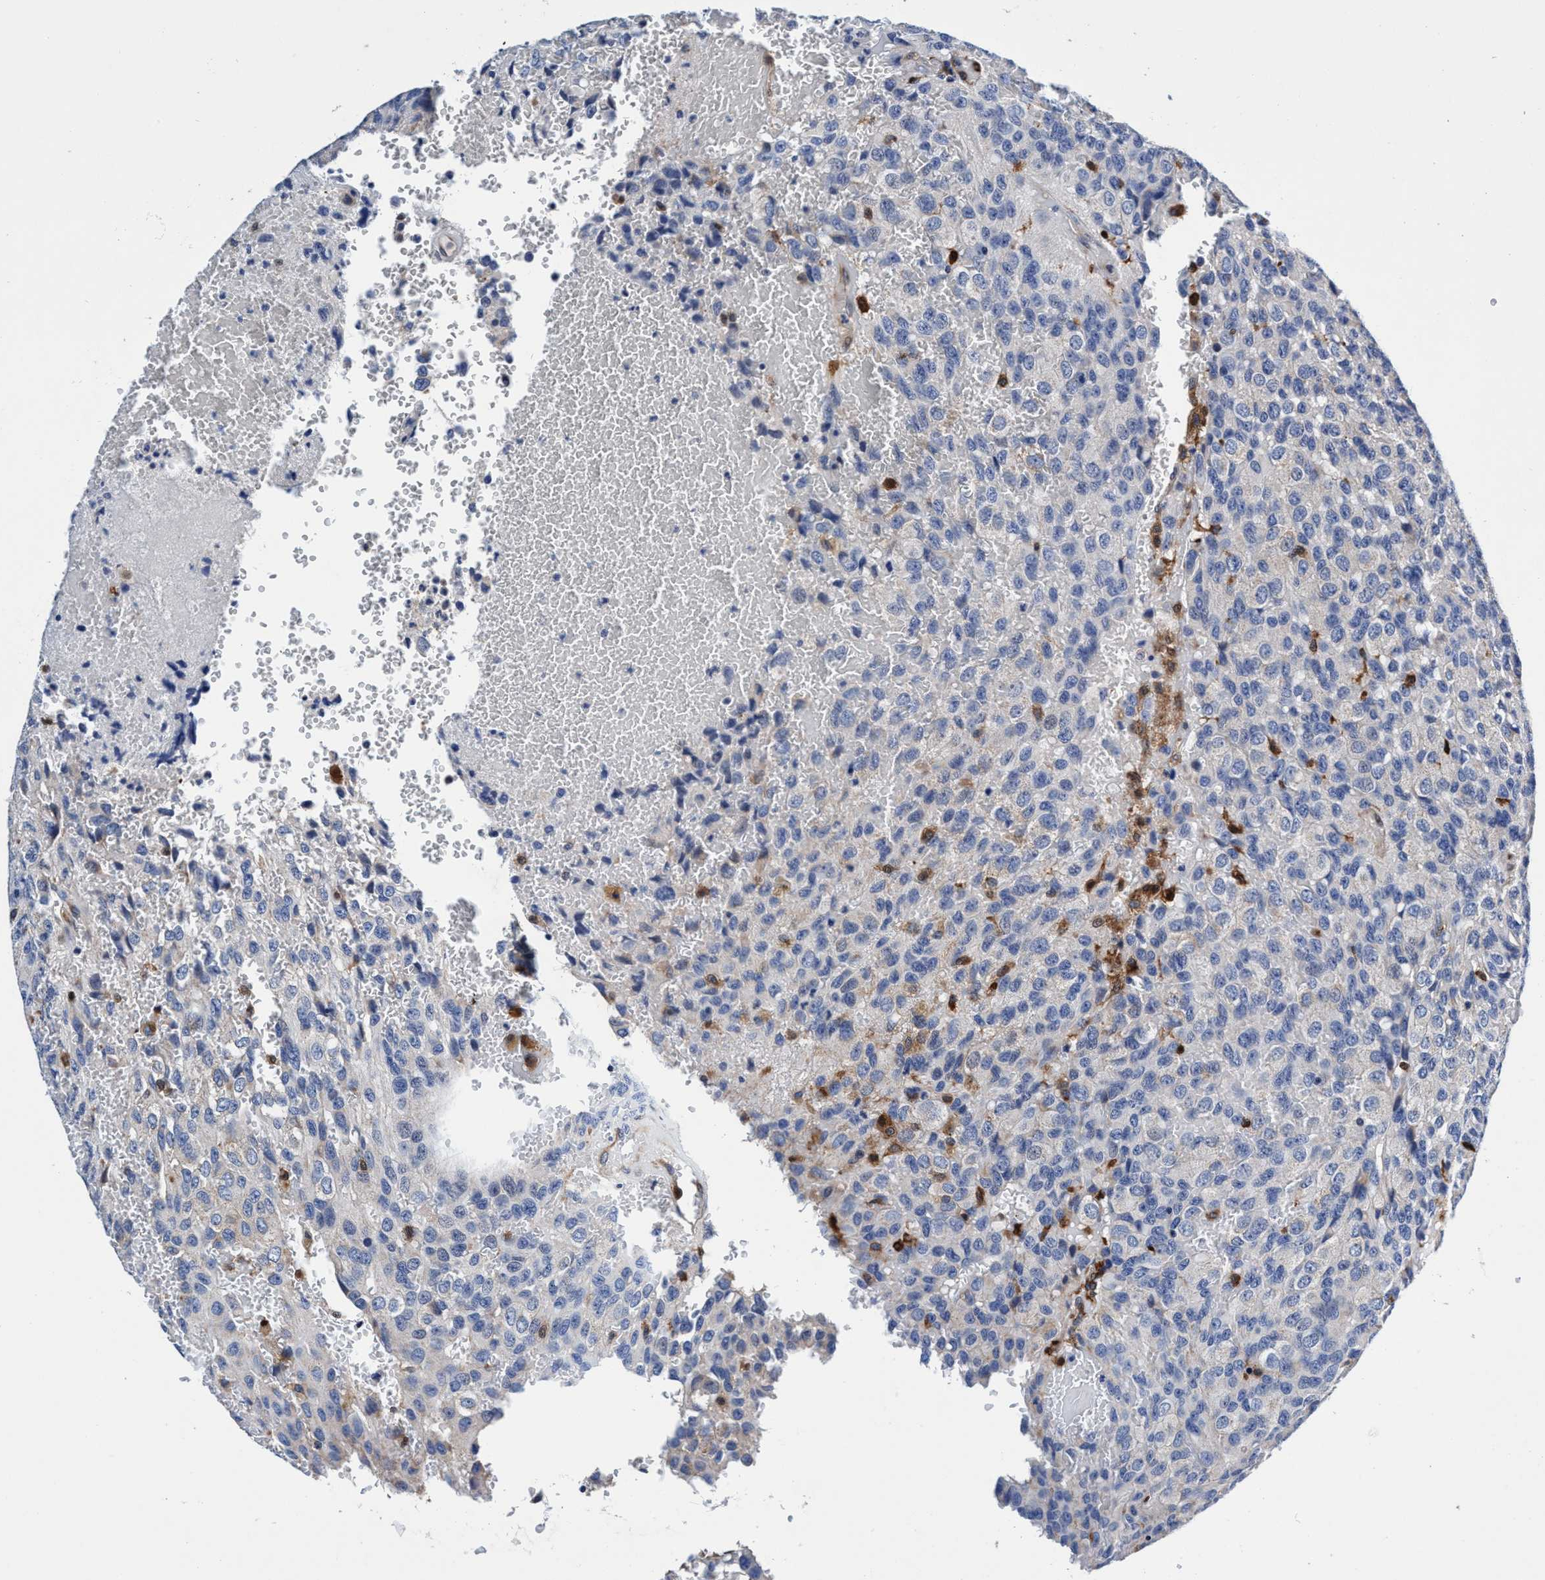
{"staining": {"intensity": "negative", "quantity": "none", "location": "none"}, "tissue": "glioma", "cell_type": "Tumor cells", "image_type": "cancer", "snomed": [{"axis": "morphology", "description": "Glioma, malignant, High grade"}, {"axis": "topography", "description": "Brain"}], "caption": "Tumor cells are negative for protein expression in human malignant high-grade glioma.", "gene": "UBALD2", "patient": {"sex": "male", "age": 32}}